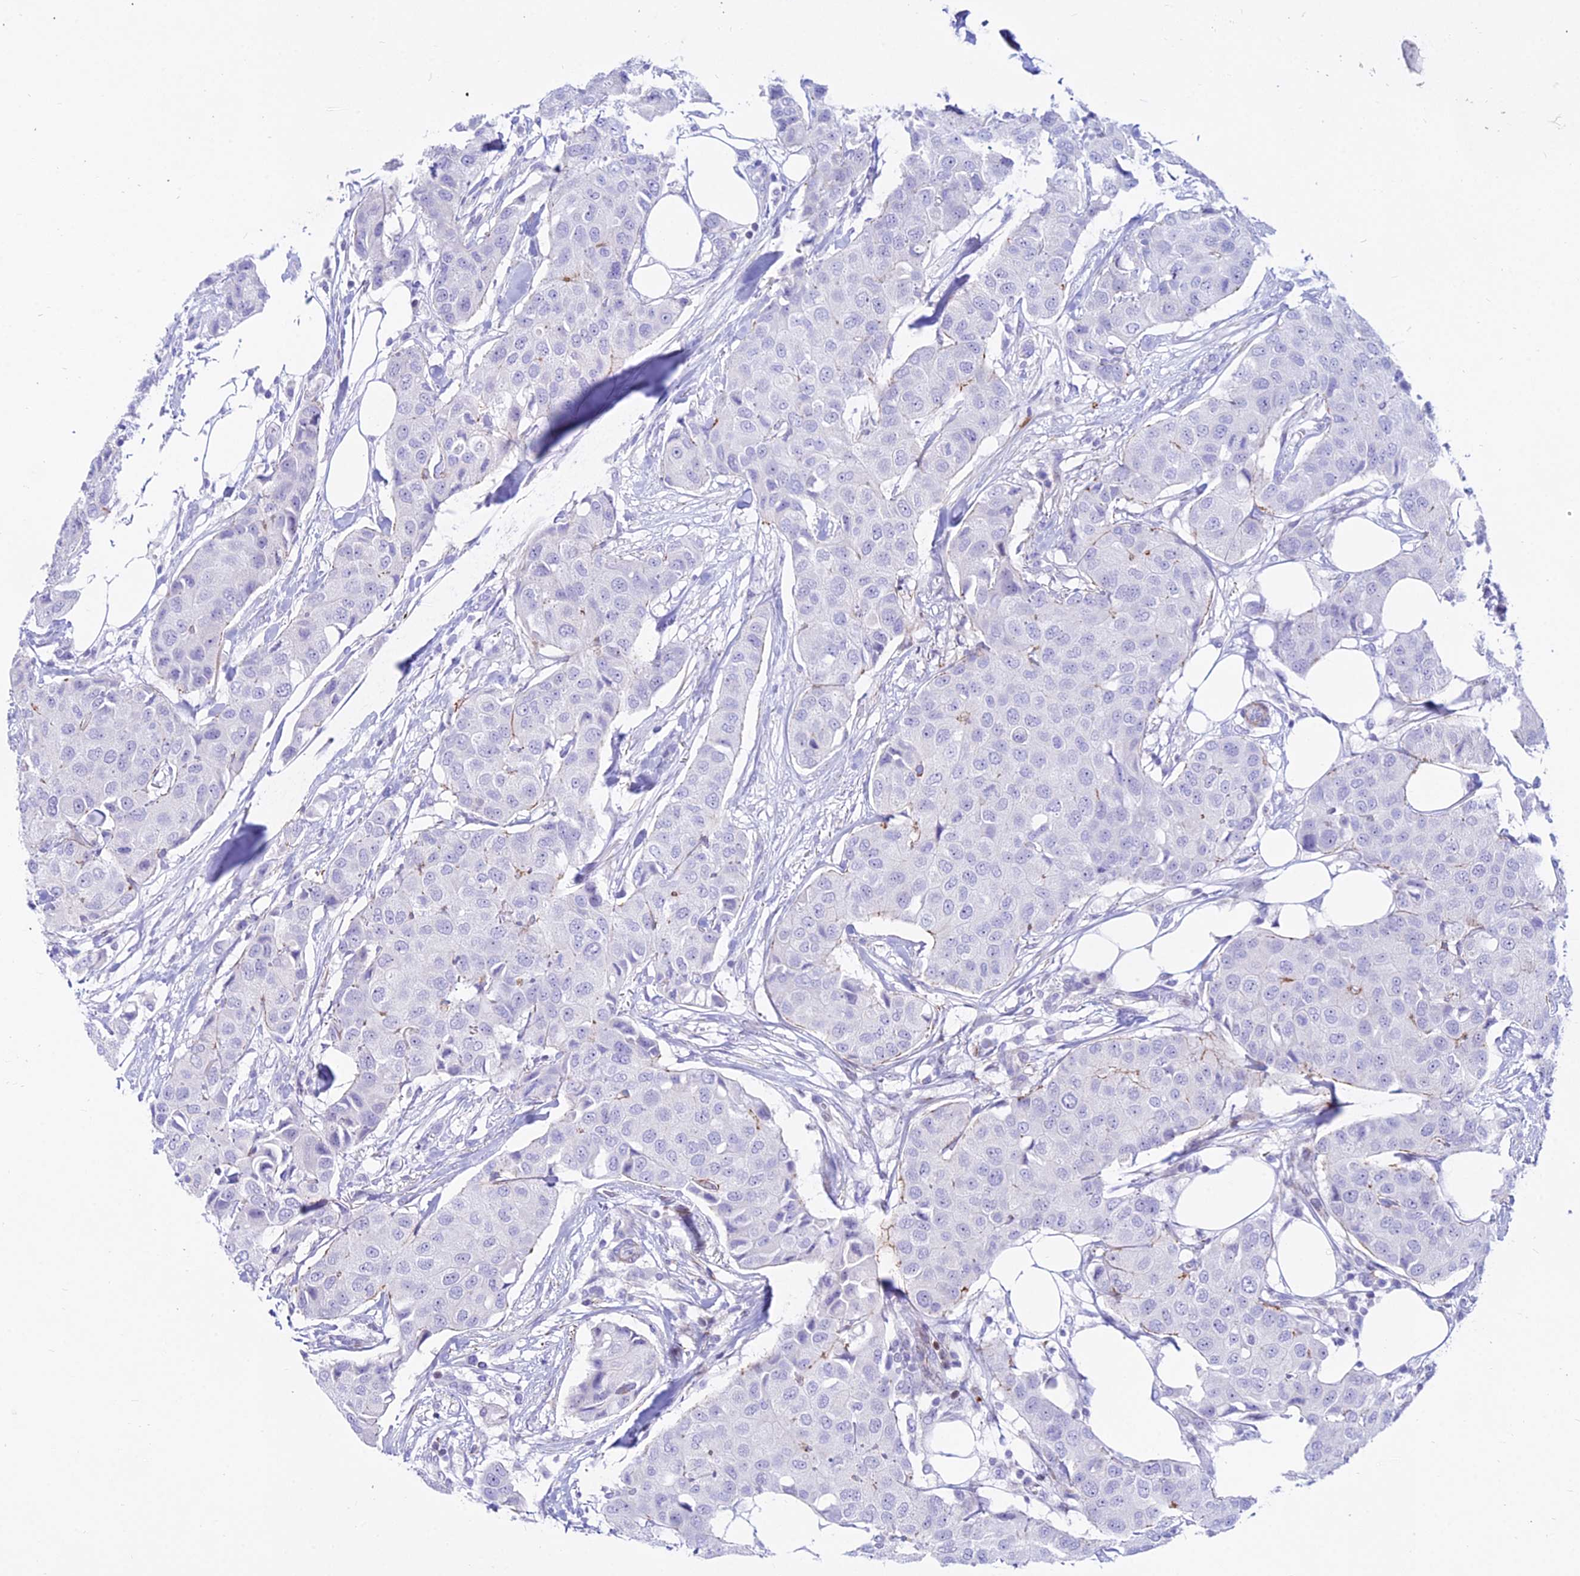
{"staining": {"intensity": "negative", "quantity": "none", "location": "none"}, "tissue": "breast cancer", "cell_type": "Tumor cells", "image_type": "cancer", "snomed": [{"axis": "morphology", "description": "Duct carcinoma"}, {"axis": "topography", "description": "Breast"}], "caption": "Breast cancer was stained to show a protein in brown. There is no significant positivity in tumor cells.", "gene": "DLX1", "patient": {"sex": "female", "age": 80}}